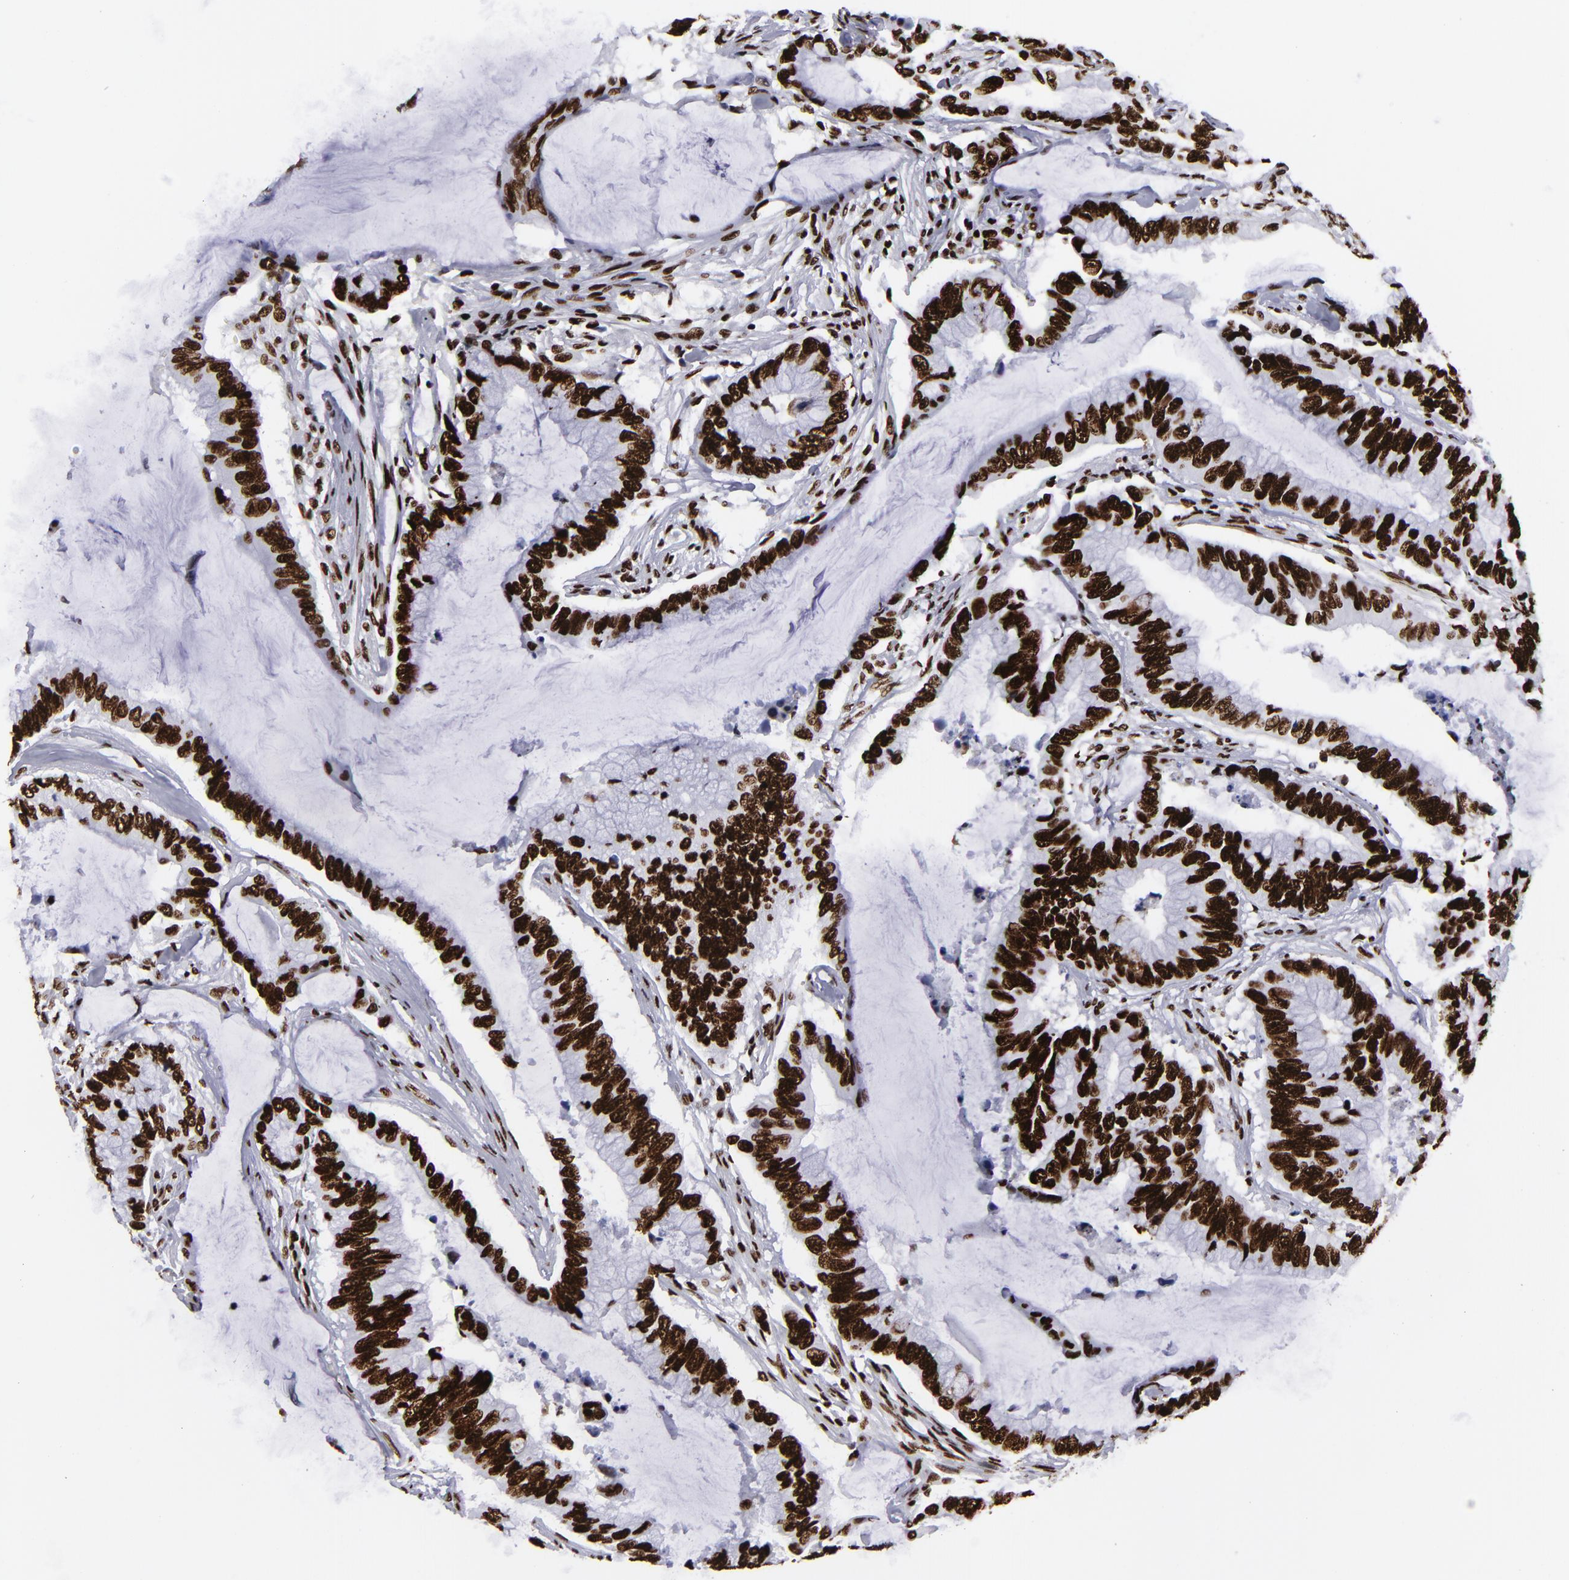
{"staining": {"intensity": "strong", "quantity": ">75%", "location": "nuclear"}, "tissue": "colorectal cancer", "cell_type": "Tumor cells", "image_type": "cancer", "snomed": [{"axis": "morphology", "description": "Adenocarcinoma, NOS"}, {"axis": "topography", "description": "Rectum"}], "caption": "About >75% of tumor cells in colorectal cancer (adenocarcinoma) display strong nuclear protein staining as visualized by brown immunohistochemical staining.", "gene": "SAFB", "patient": {"sex": "female", "age": 59}}